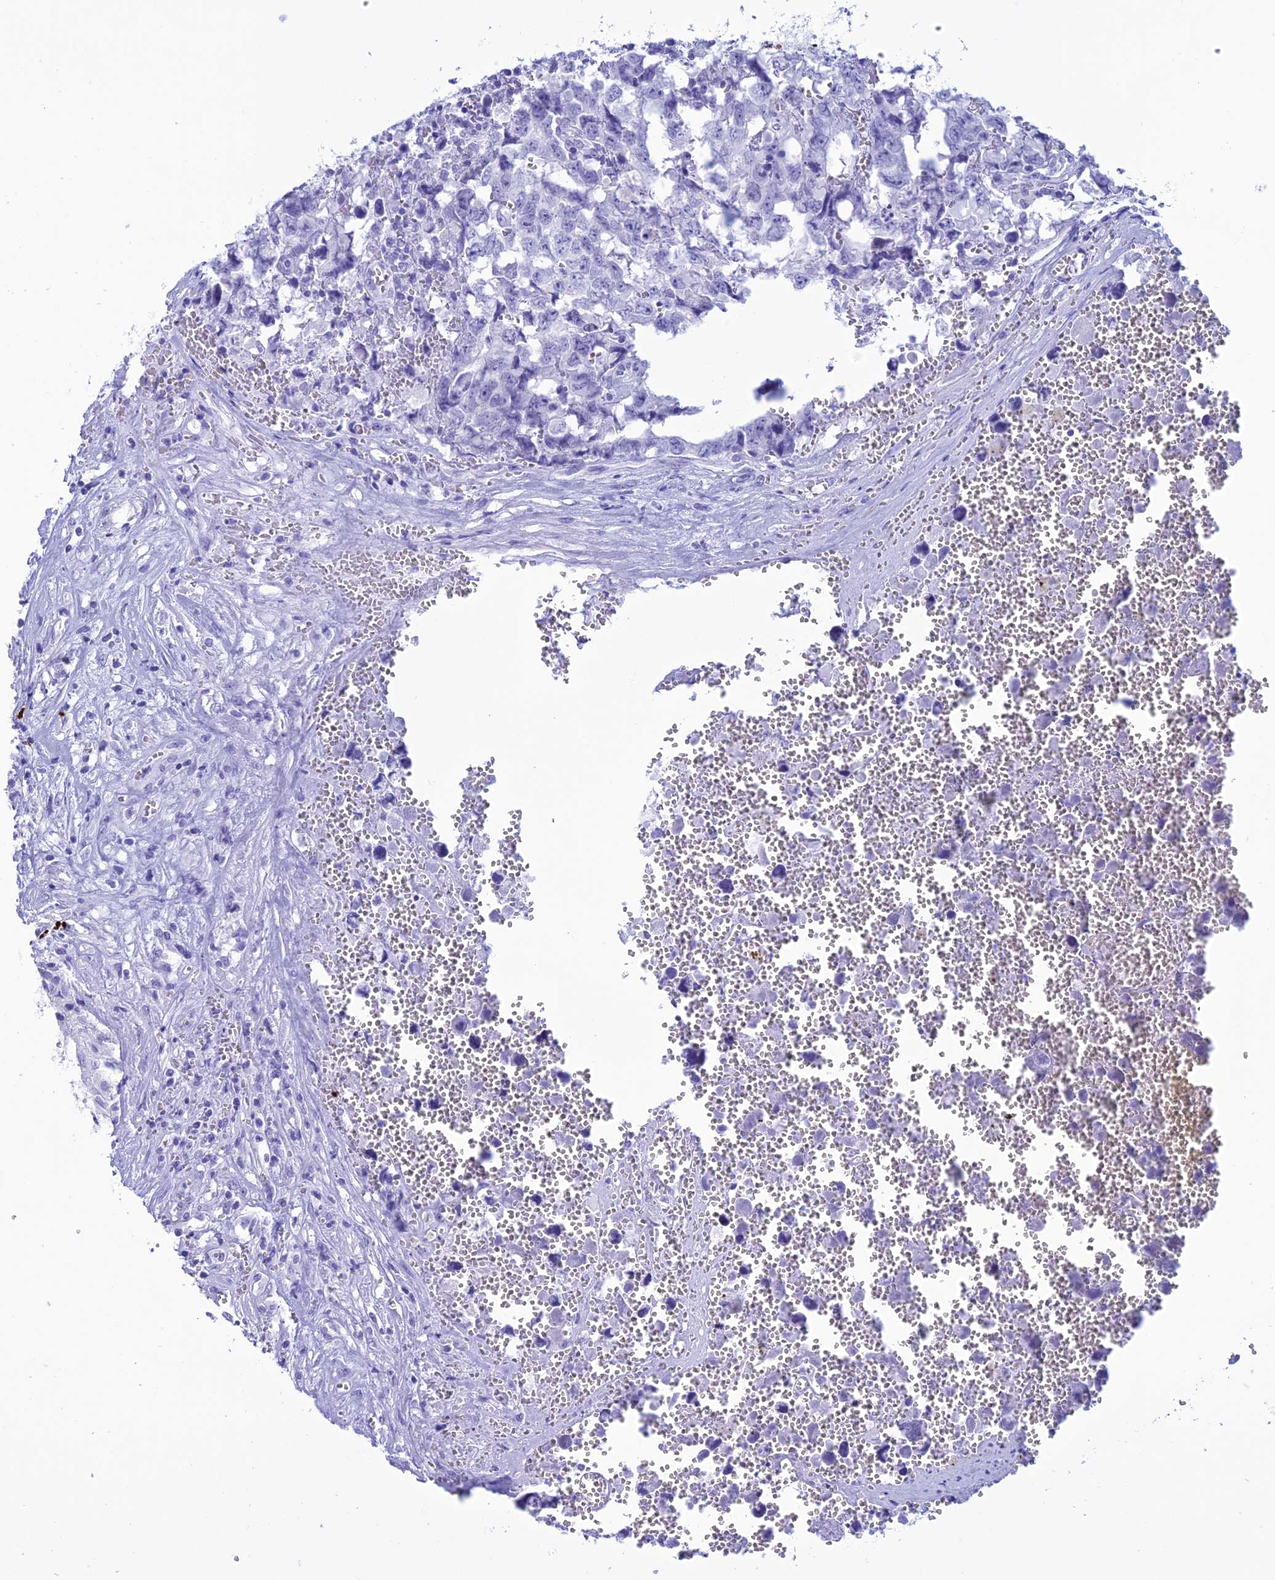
{"staining": {"intensity": "negative", "quantity": "none", "location": "none"}, "tissue": "testis cancer", "cell_type": "Tumor cells", "image_type": "cancer", "snomed": [{"axis": "morphology", "description": "Carcinoma, Embryonal, NOS"}, {"axis": "topography", "description": "Testis"}], "caption": "There is no significant staining in tumor cells of testis cancer (embryonal carcinoma).", "gene": "MZB1", "patient": {"sex": "male", "age": 31}}